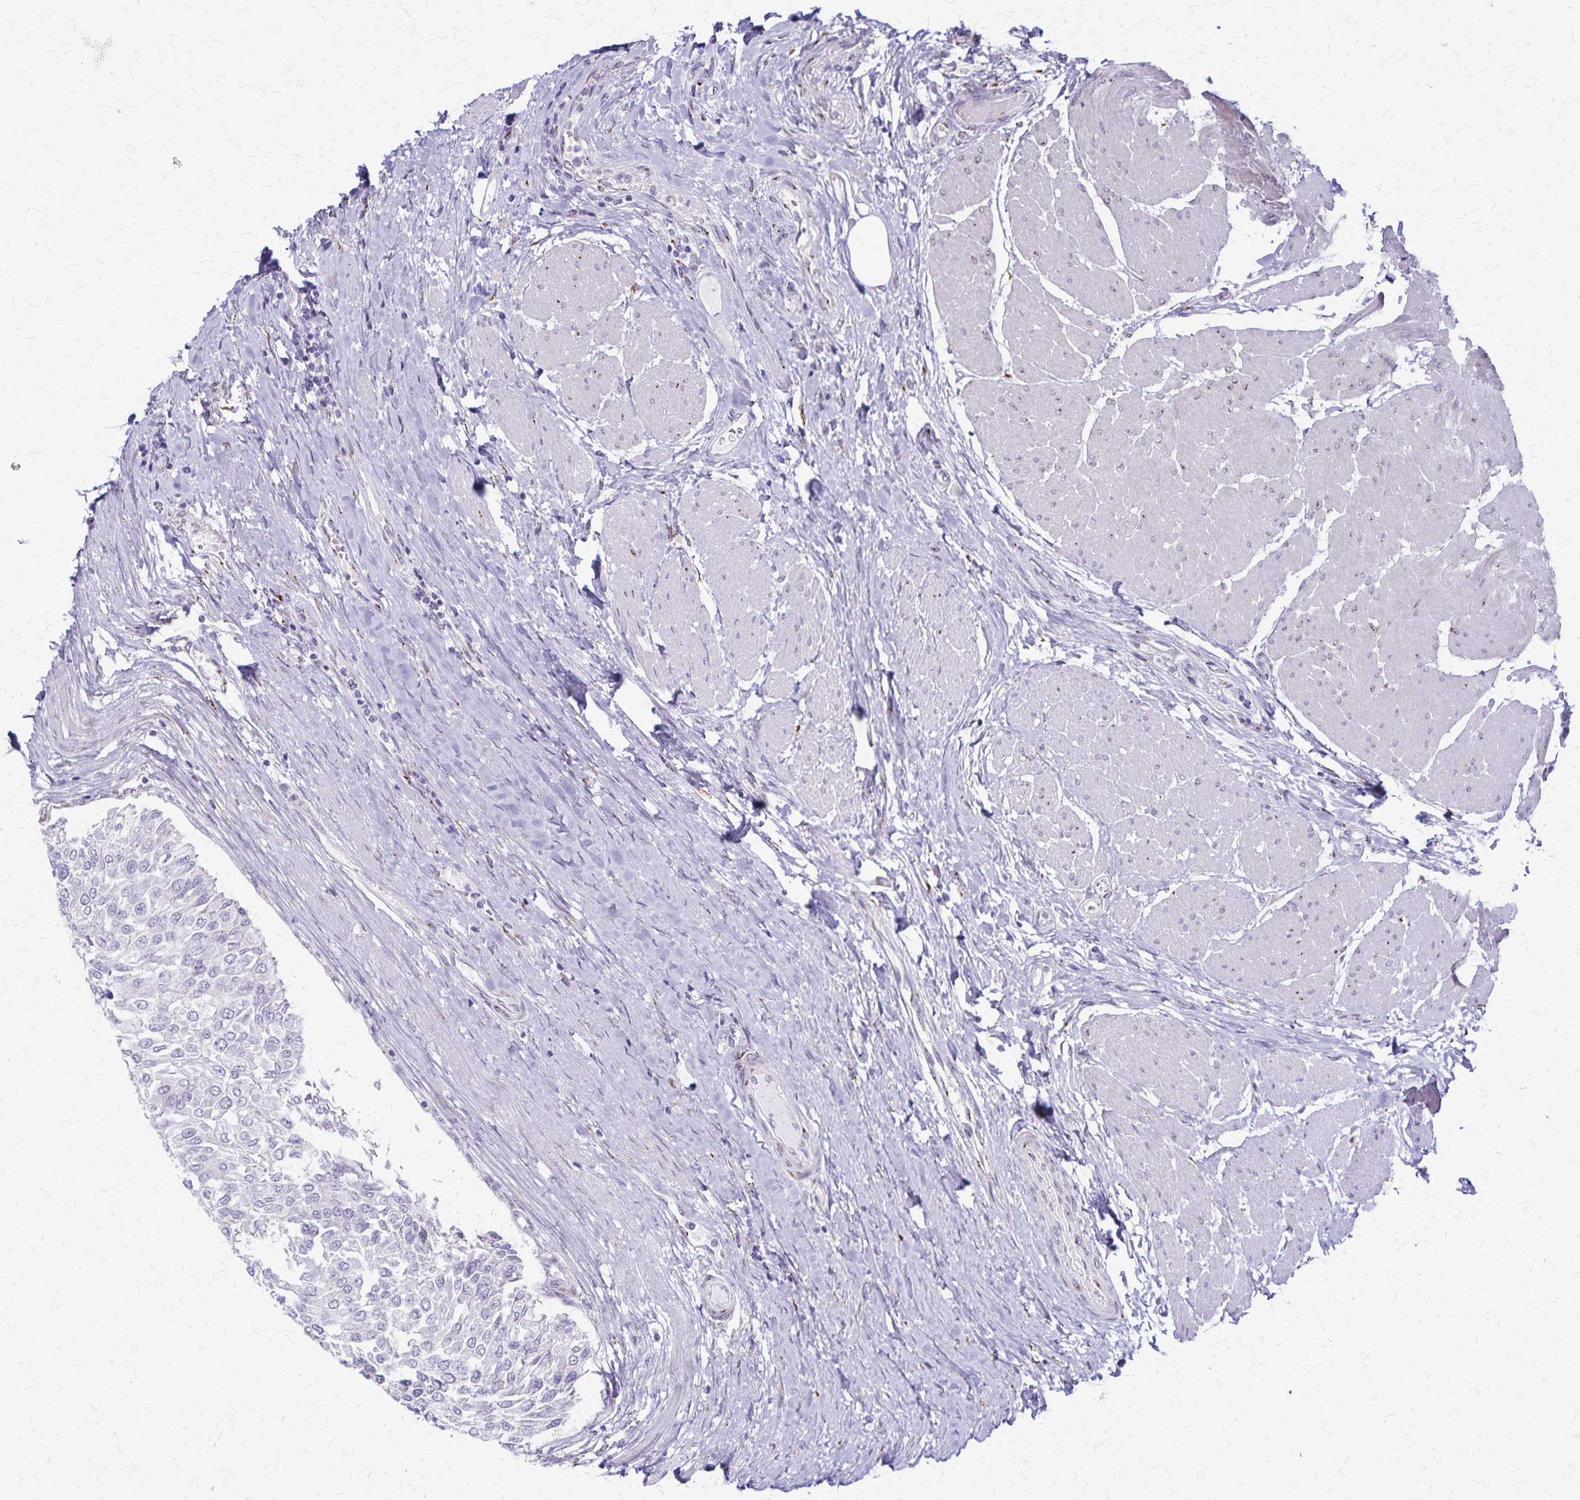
{"staining": {"intensity": "negative", "quantity": "none", "location": "none"}, "tissue": "urothelial cancer", "cell_type": "Tumor cells", "image_type": "cancer", "snomed": [{"axis": "morphology", "description": "Urothelial carcinoma, NOS"}, {"axis": "topography", "description": "Urinary bladder"}], "caption": "Transitional cell carcinoma was stained to show a protein in brown. There is no significant expression in tumor cells.", "gene": "MCFD2", "patient": {"sex": "male", "age": 67}}